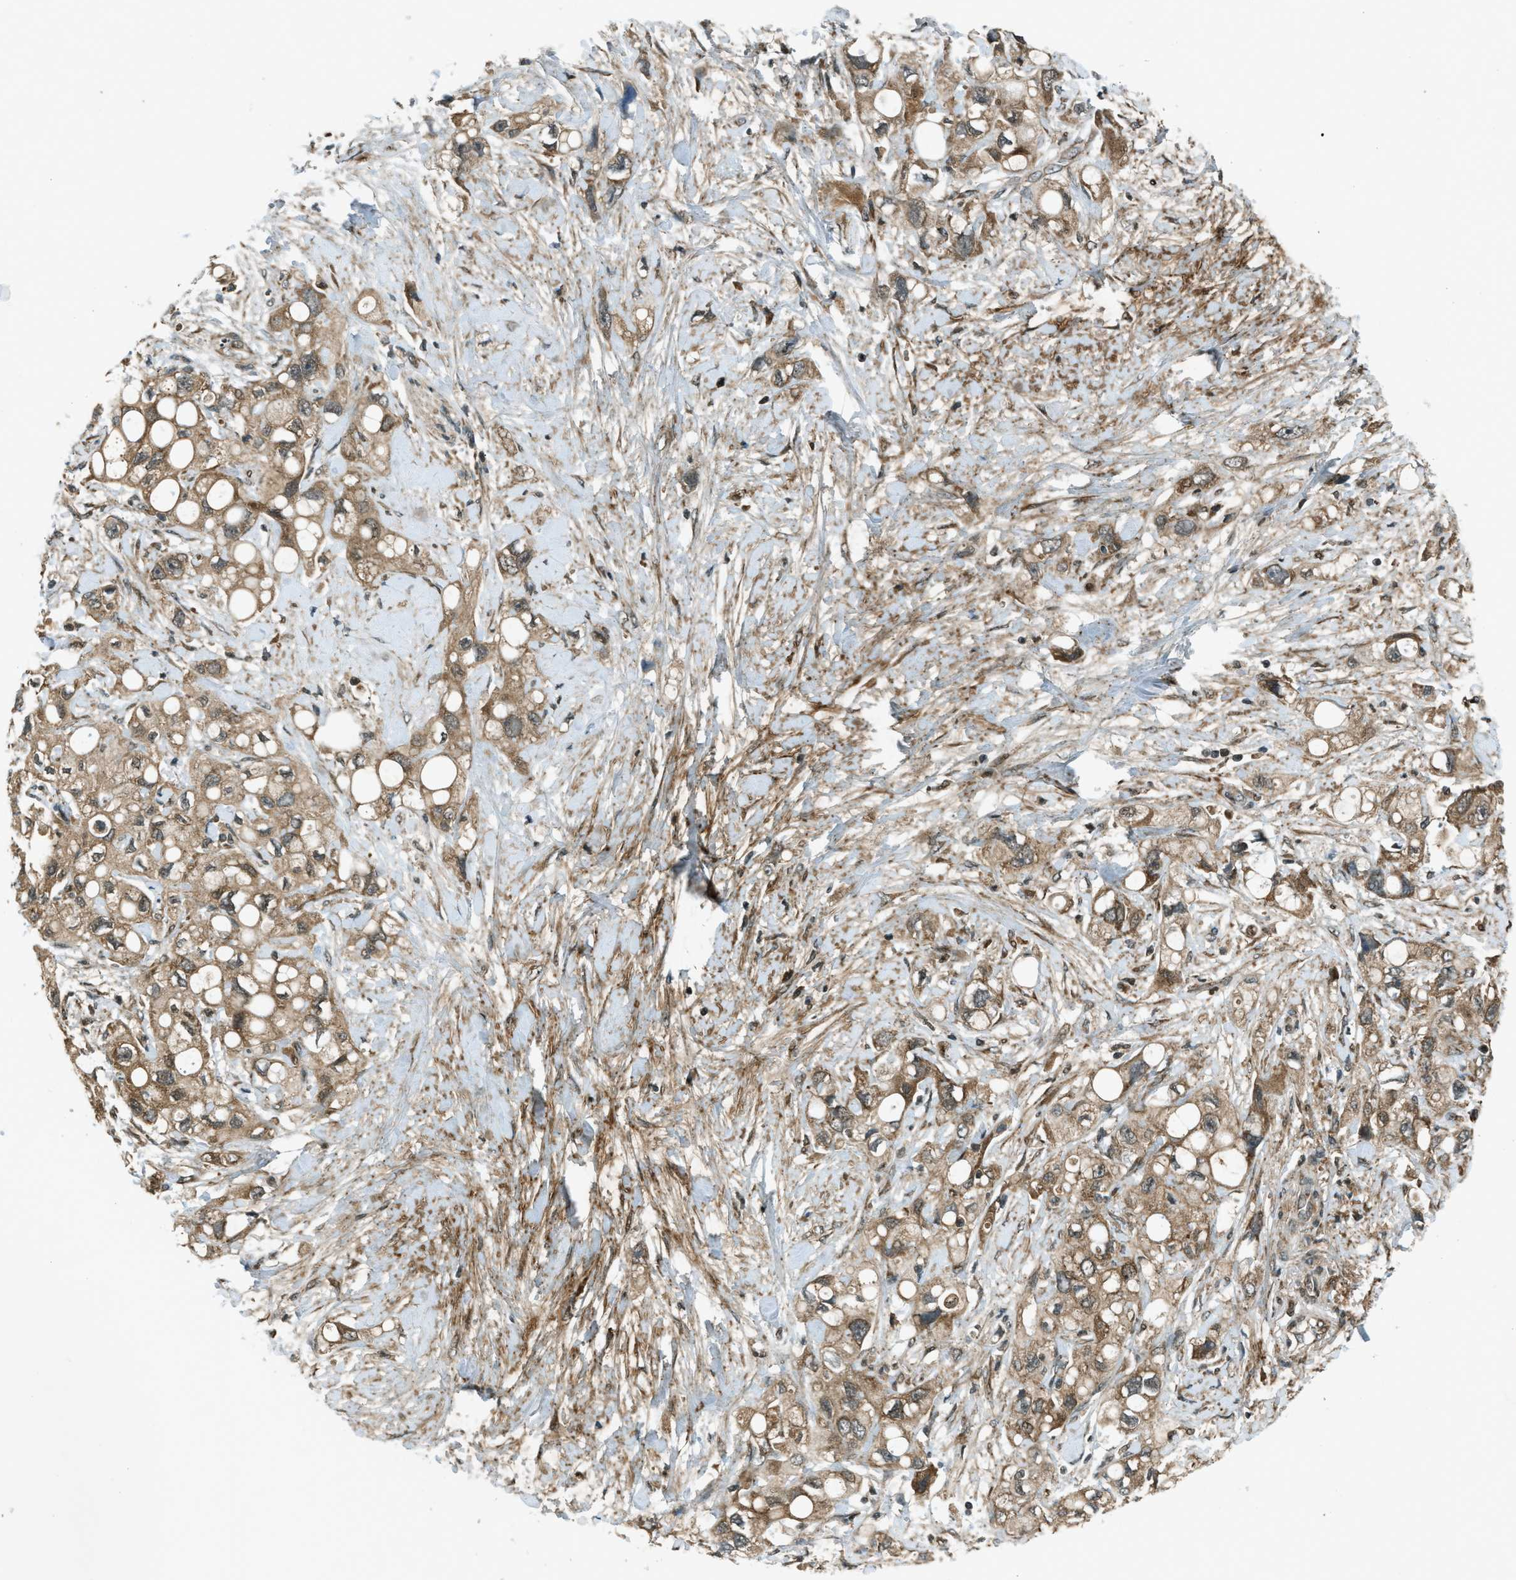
{"staining": {"intensity": "moderate", "quantity": ">75%", "location": "cytoplasmic/membranous"}, "tissue": "pancreatic cancer", "cell_type": "Tumor cells", "image_type": "cancer", "snomed": [{"axis": "morphology", "description": "Adenocarcinoma, NOS"}, {"axis": "topography", "description": "Pancreas"}], "caption": "There is medium levels of moderate cytoplasmic/membranous positivity in tumor cells of pancreatic adenocarcinoma, as demonstrated by immunohistochemical staining (brown color).", "gene": "EIF2AK3", "patient": {"sex": "female", "age": 56}}